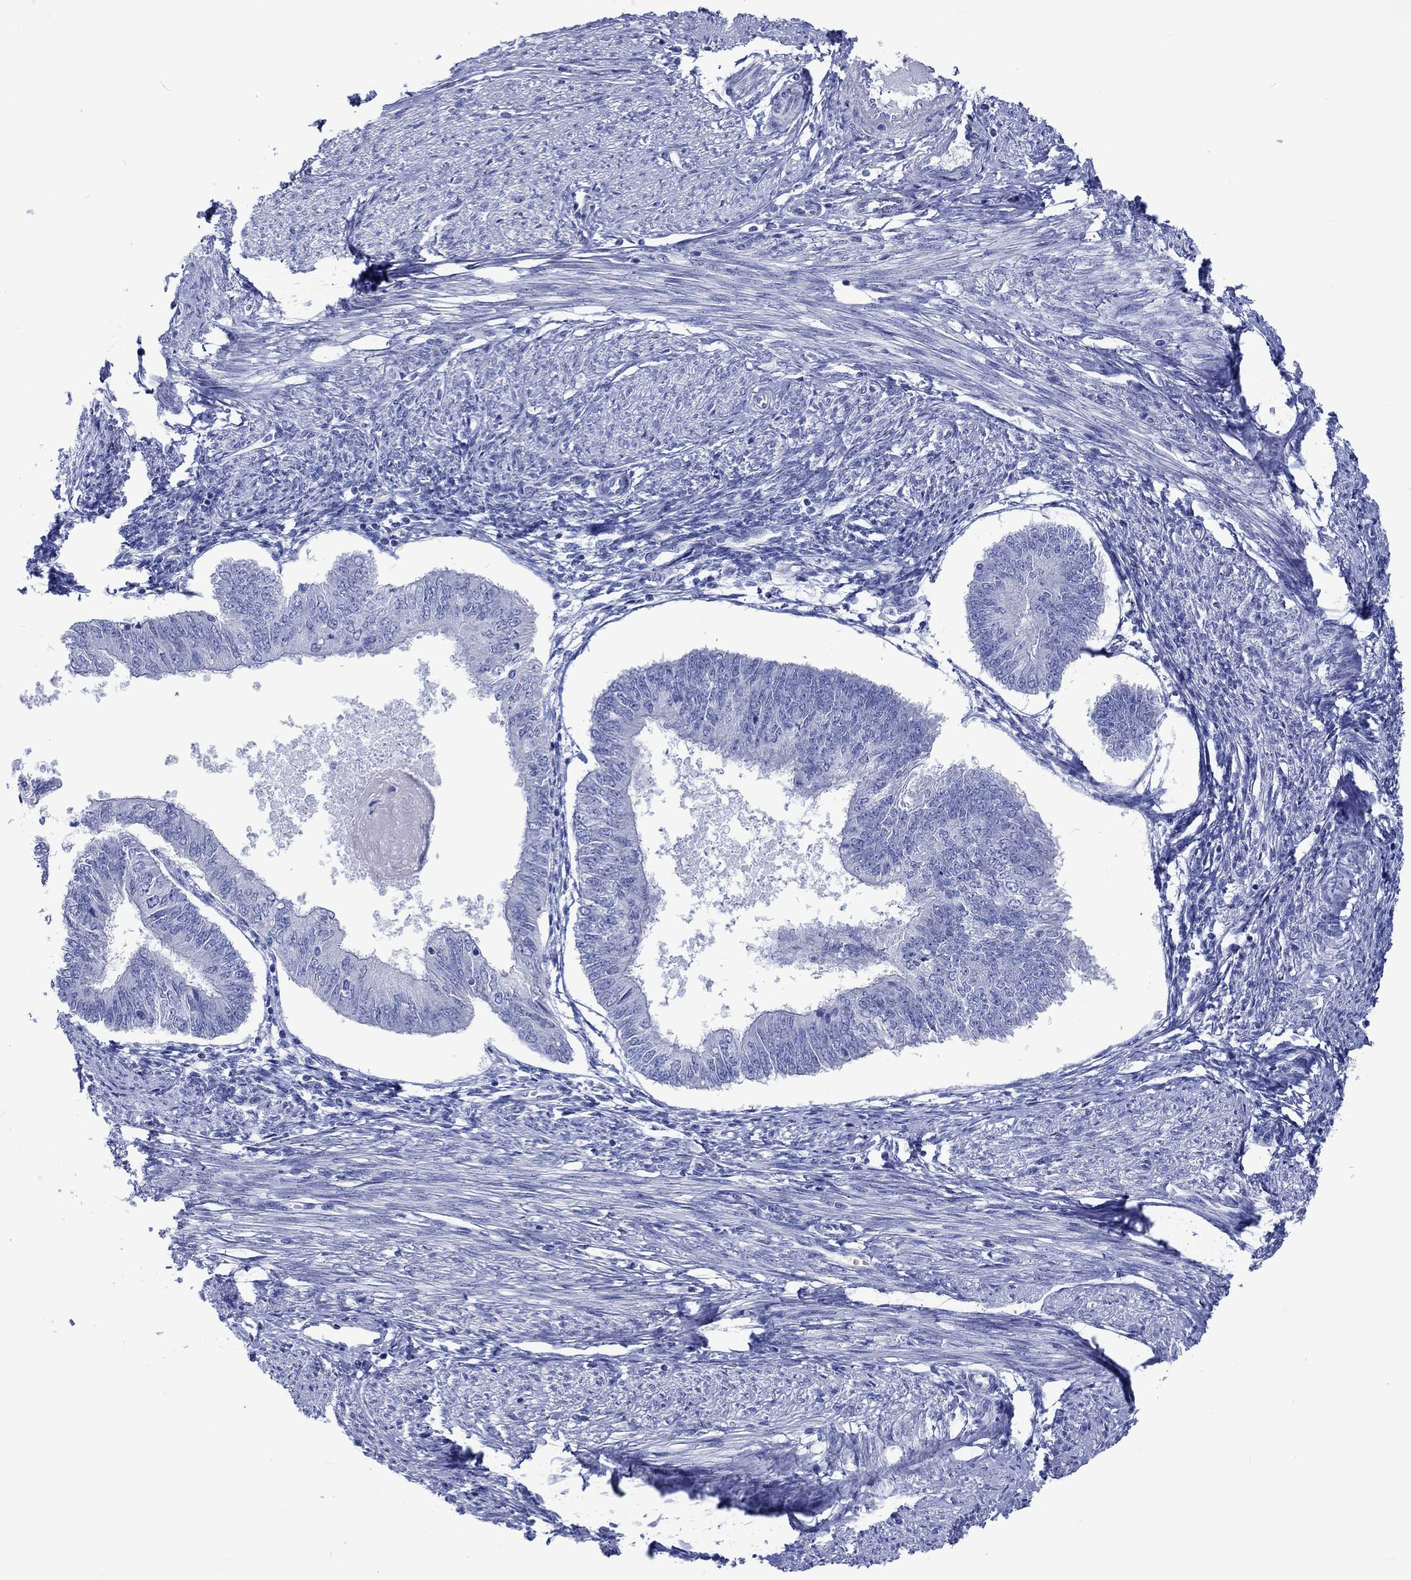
{"staining": {"intensity": "negative", "quantity": "none", "location": "none"}, "tissue": "endometrial cancer", "cell_type": "Tumor cells", "image_type": "cancer", "snomed": [{"axis": "morphology", "description": "Adenocarcinoma, NOS"}, {"axis": "topography", "description": "Endometrium"}], "caption": "Immunohistochemical staining of human endometrial cancer (adenocarcinoma) demonstrates no significant staining in tumor cells. The staining is performed using DAB (3,3'-diaminobenzidine) brown chromogen with nuclei counter-stained in using hematoxylin.", "gene": "CPLX2", "patient": {"sex": "female", "age": 58}}